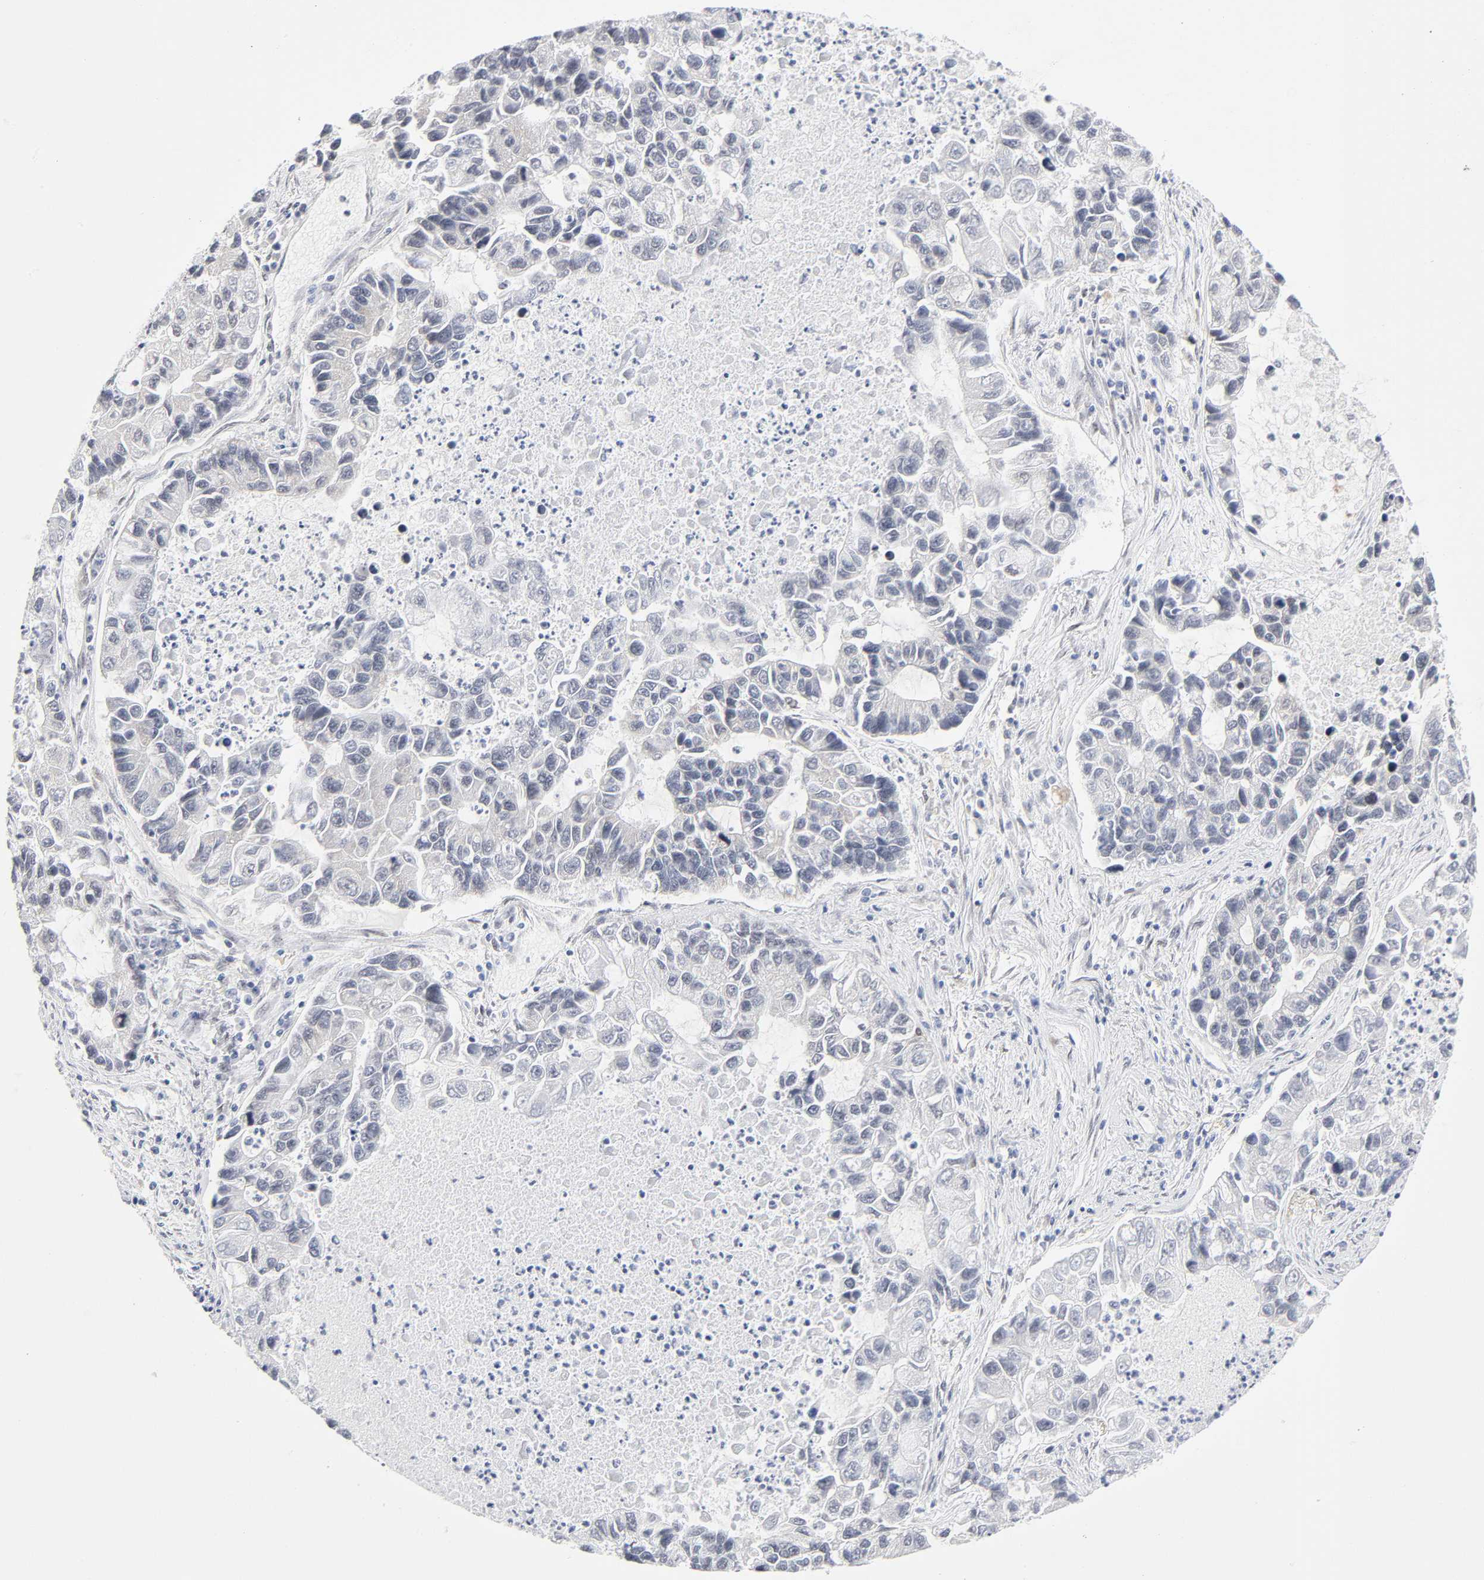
{"staining": {"intensity": "negative", "quantity": "none", "location": "none"}, "tissue": "lung cancer", "cell_type": "Tumor cells", "image_type": "cancer", "snomed": [{"axis": "morphology", "description": "Adenocarcinoma, NOS"}, {"axis": "topography", "description": "Lung"}], "caption": "A photomicrograph of lung adenocarcinoma stained for a protein demonstrates no brown staining in tumor cells.", "gene": "NFIC", "patient": {"sex": "female", "age": 51}}